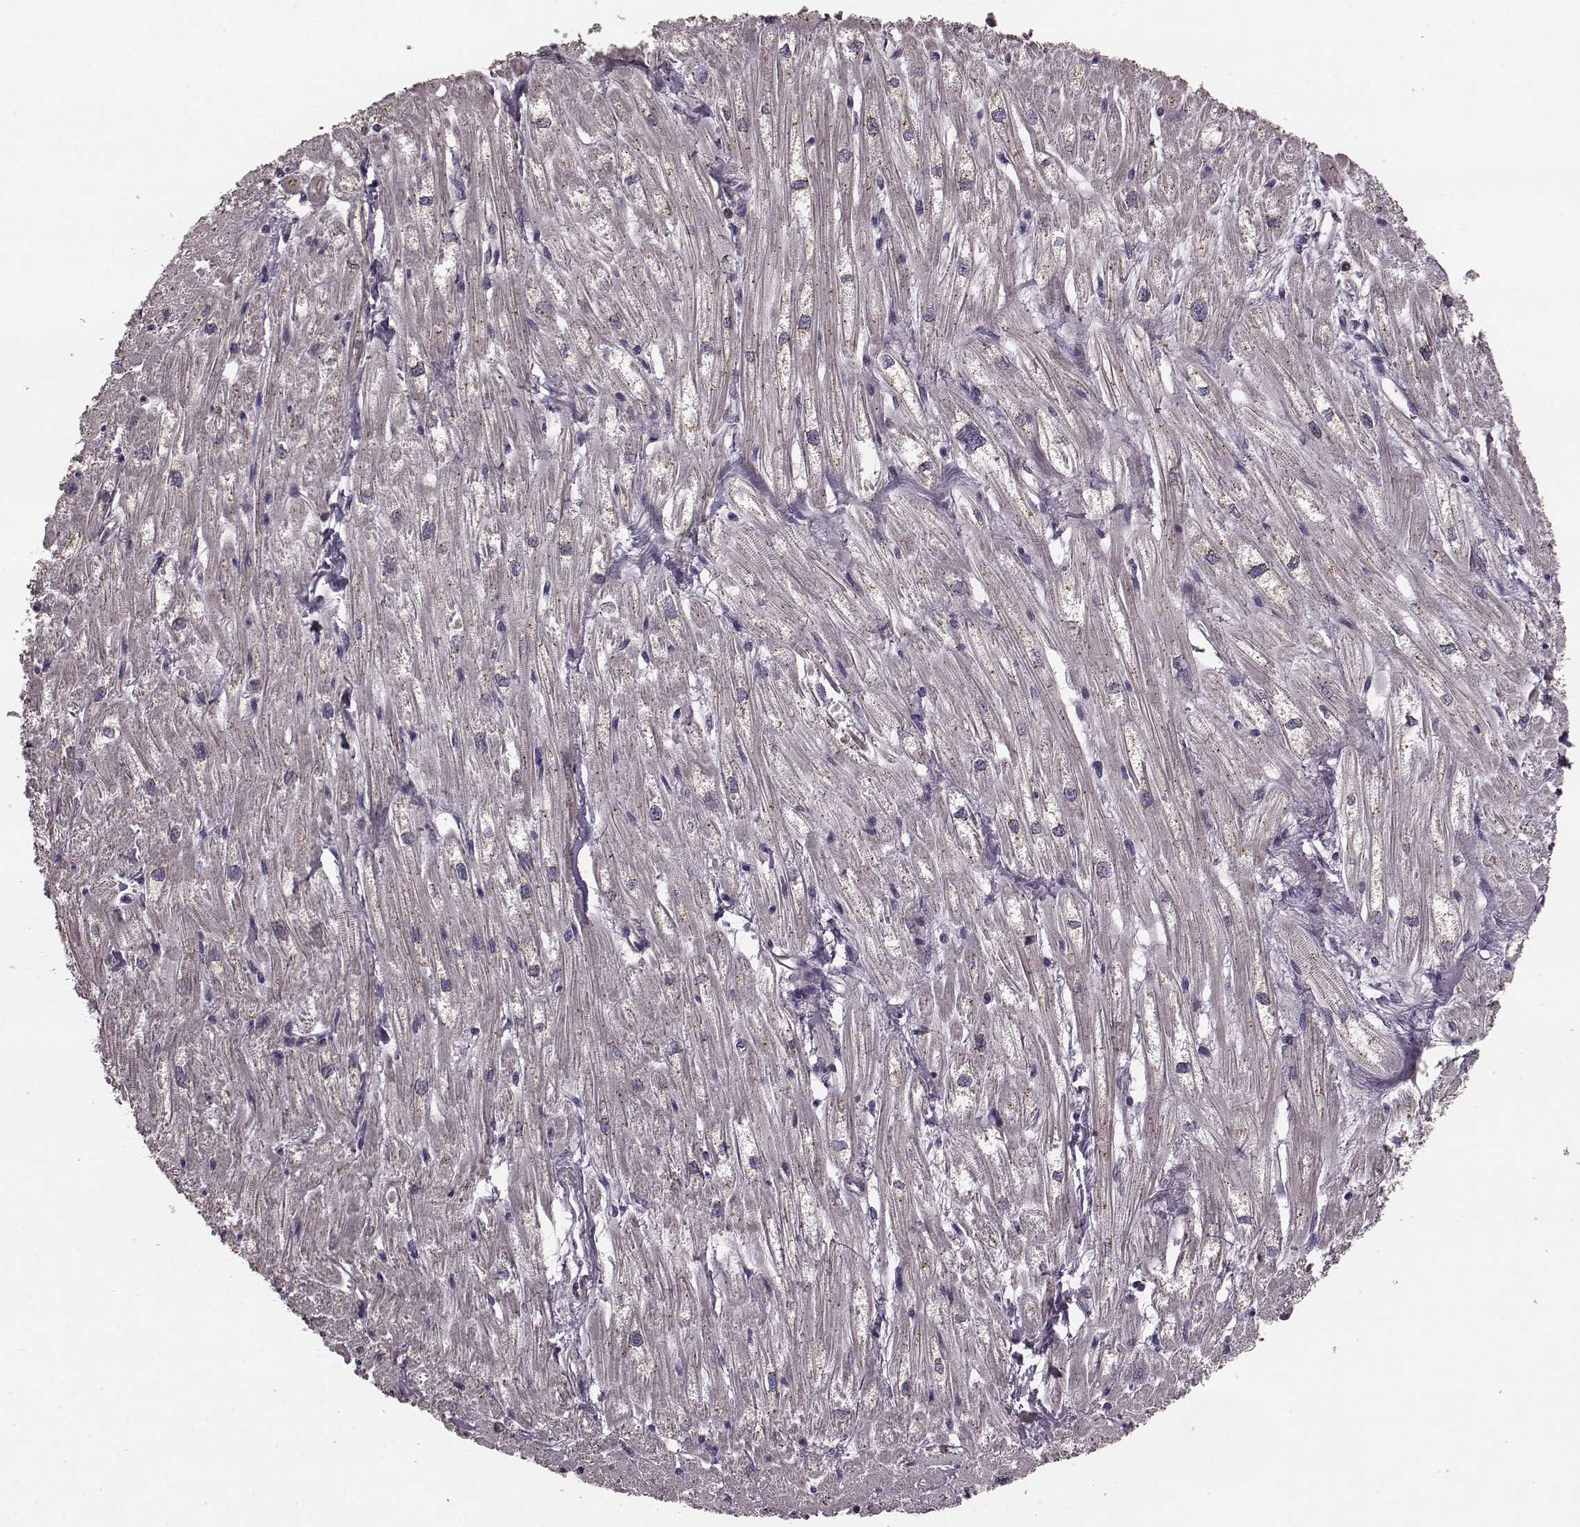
{"staining": {"intensity": "negative", "quantity": "none", "location": "none"}, "tissue": "heart muscle", "cell_type": "Cardiomyocytes", "image_type": "normal", "snomed": [{"axis": "morphology", "description": "Normal tissue, NOS"}, {"axis": "topography", "description": "Heart"}], "caption": "Image shows no significant protein positivity in cardiomyocytes of normal heart muscle.", "gene": "NTF3", "patient": {"sex": "male", "age": 61}}